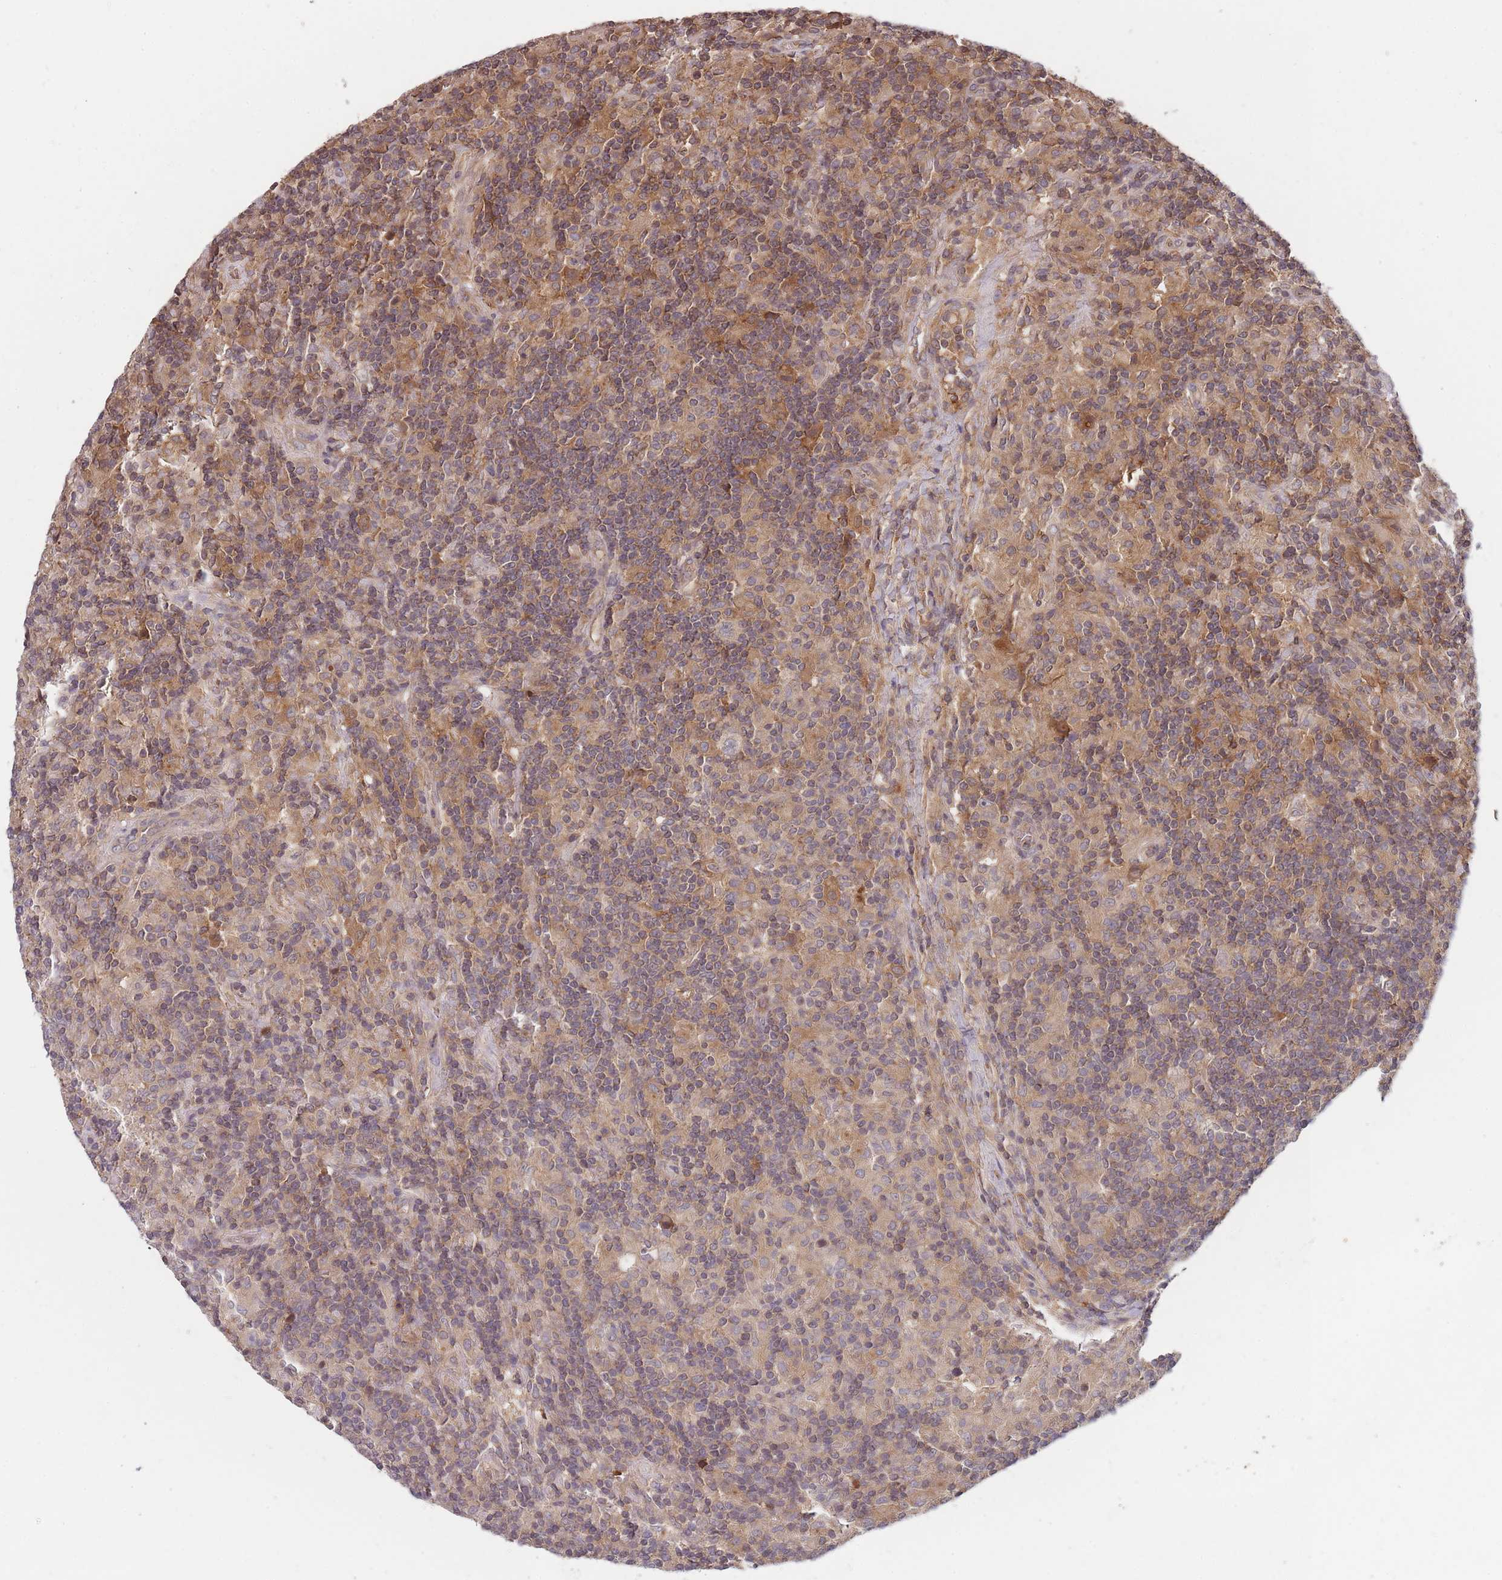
{"staining": {"intensity": "negative", "quantity": "none", "location": "none"}, "tissue": "lymphoma", "cell_type": "Tumor cells", "image_type": "cancer", "snomed": [{"axis": "morphology", "description": "Hodgkin's disease, NOS"}, {"axis": "topography", "description": "Lymph node"}], "caption": "A histopathology image of Hodgkin's disease stained for a protein exhibits no brown staining in tumor cells.", "gene": "RALGDS", "patient": {"sex": "male", "age": 70}}